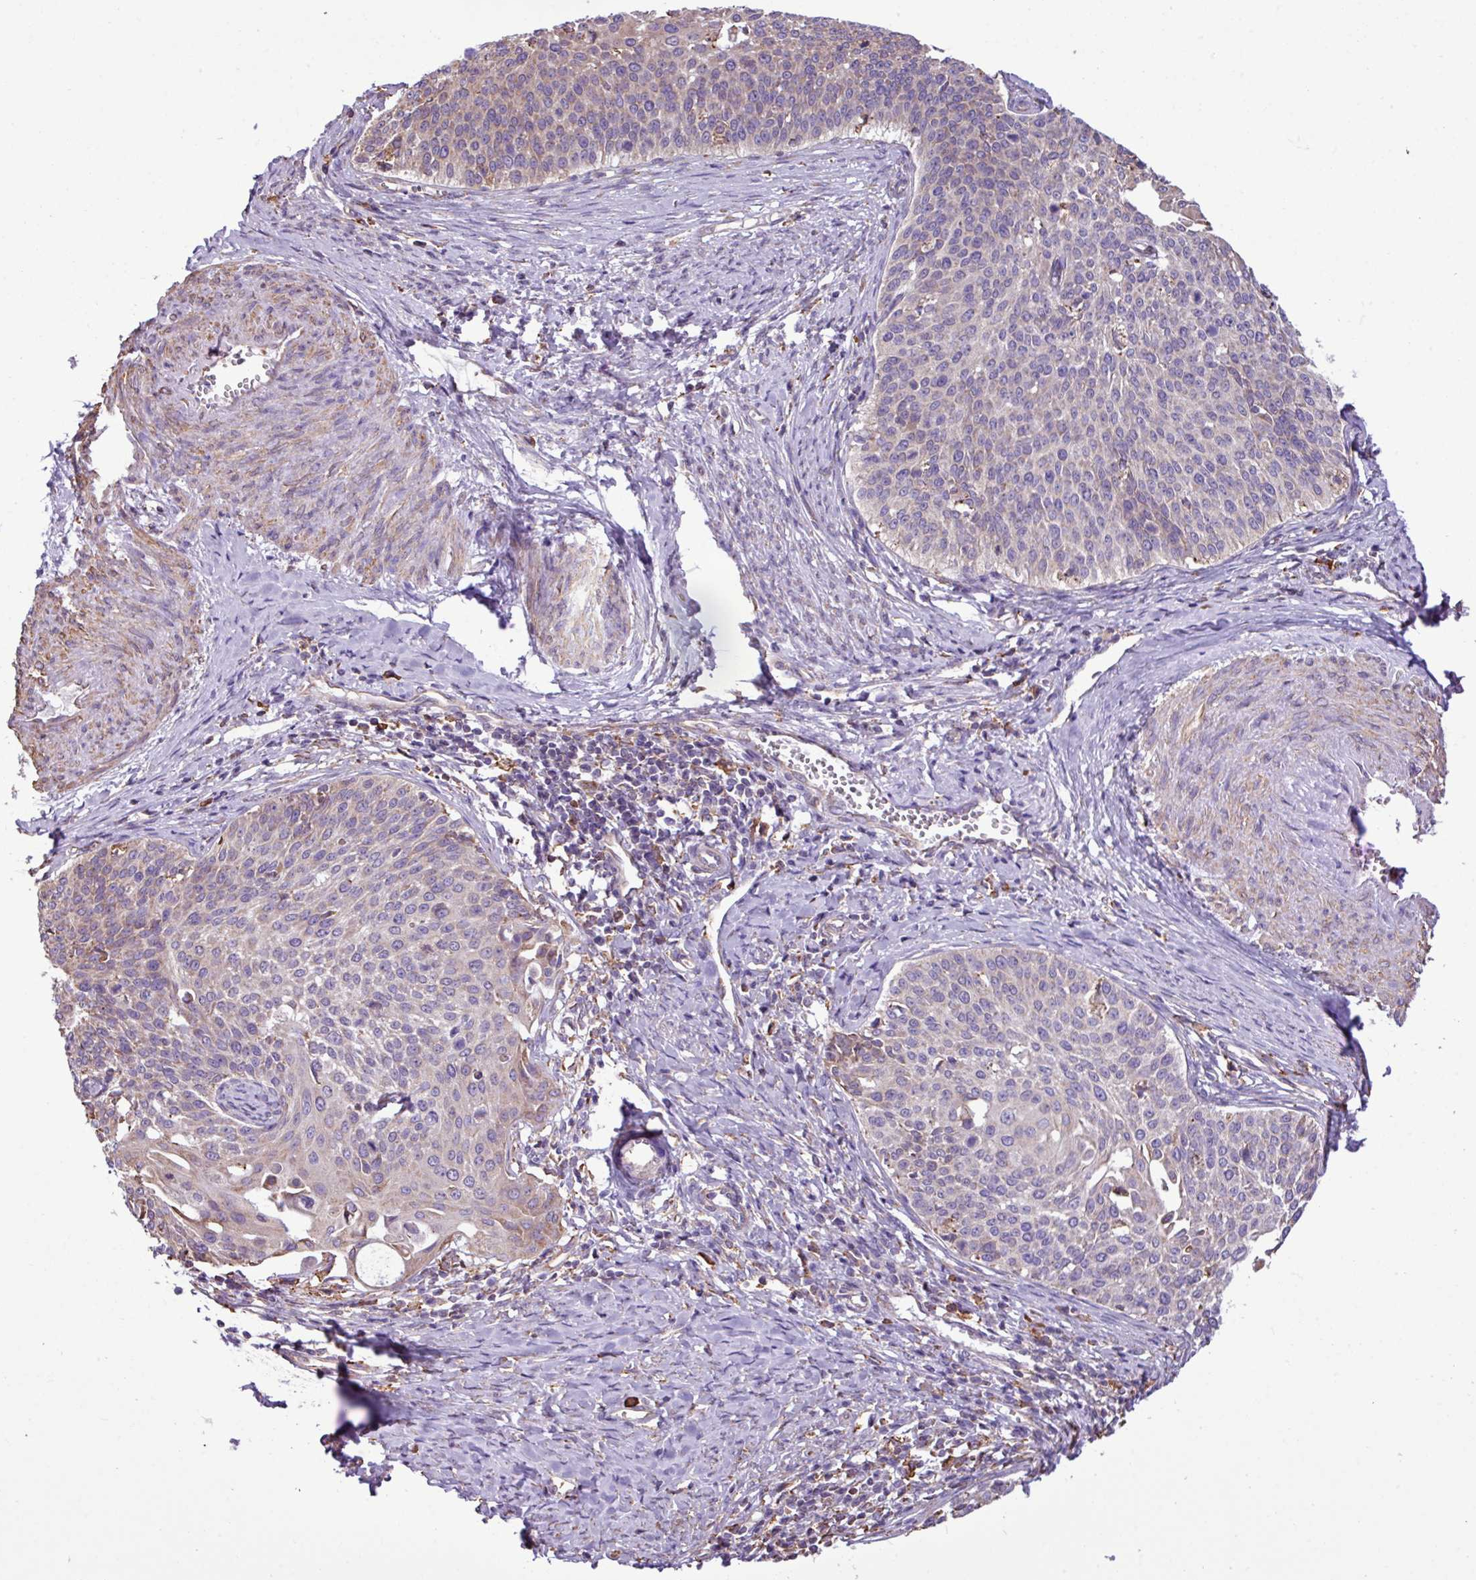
{"staining": {"intensity": "weak", "quantity": "<25%", "location": "cytoplasmic/membranous"}, "tissue": "cervical cancer", "cell_type": "Tumor cells", "image_type": "cancer", "snomed": [{"axis": "morphology", "description": "Squamous cell carcinoma, NOS"}, {"axis": "topography", "description": "Cervix"}], "caption": "There is no significant staining in tumor cells of squamous cell carcinoma (cervical).", "gene": "ZSCAN5A", "patient": {"sex": "female", "age": 44}}